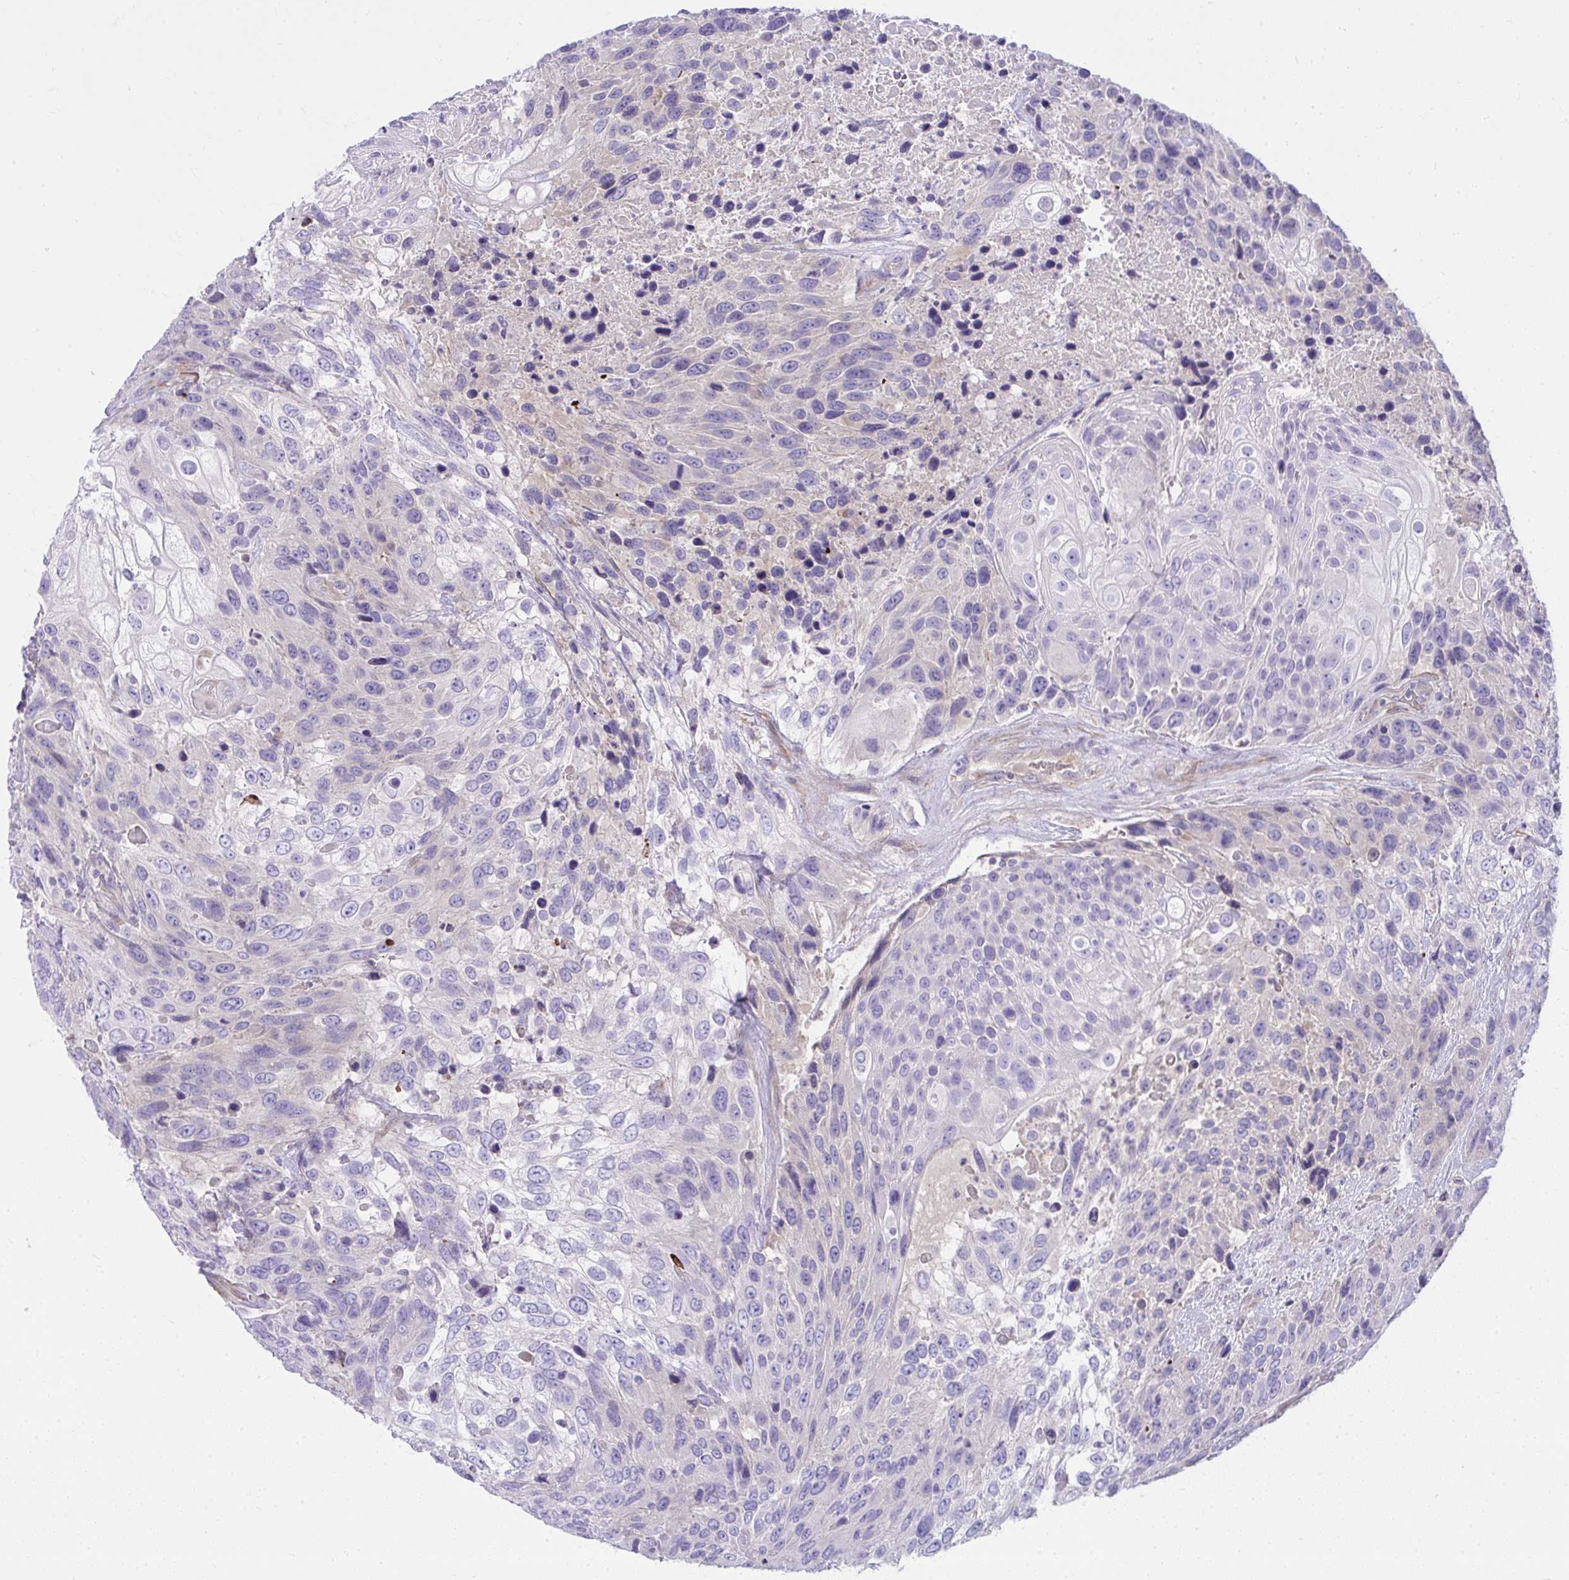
{"staining": {"intensity": "negative", "quantity": "none", "location": "none"}, "tissue": "urothelial cancer", "cell_type": "Tumor cells", "image_type": "cancer", "snomed": [{"axis": "morphology", "description": "Urothelial carcinoma, High grade"}, {"axis": "topography", "description": "Urinary bladder"}], "caption": "High magnification brightfield microscopy of high-grade urothelial carcinoma stained with DAB (3,3'-diaminobenzidine) (brown) and counterstained with hematoxylin (blue): tumor cells show no significant expression.", "gene": "LRRC36", "patient": {"sex": "female", "age": 70}}